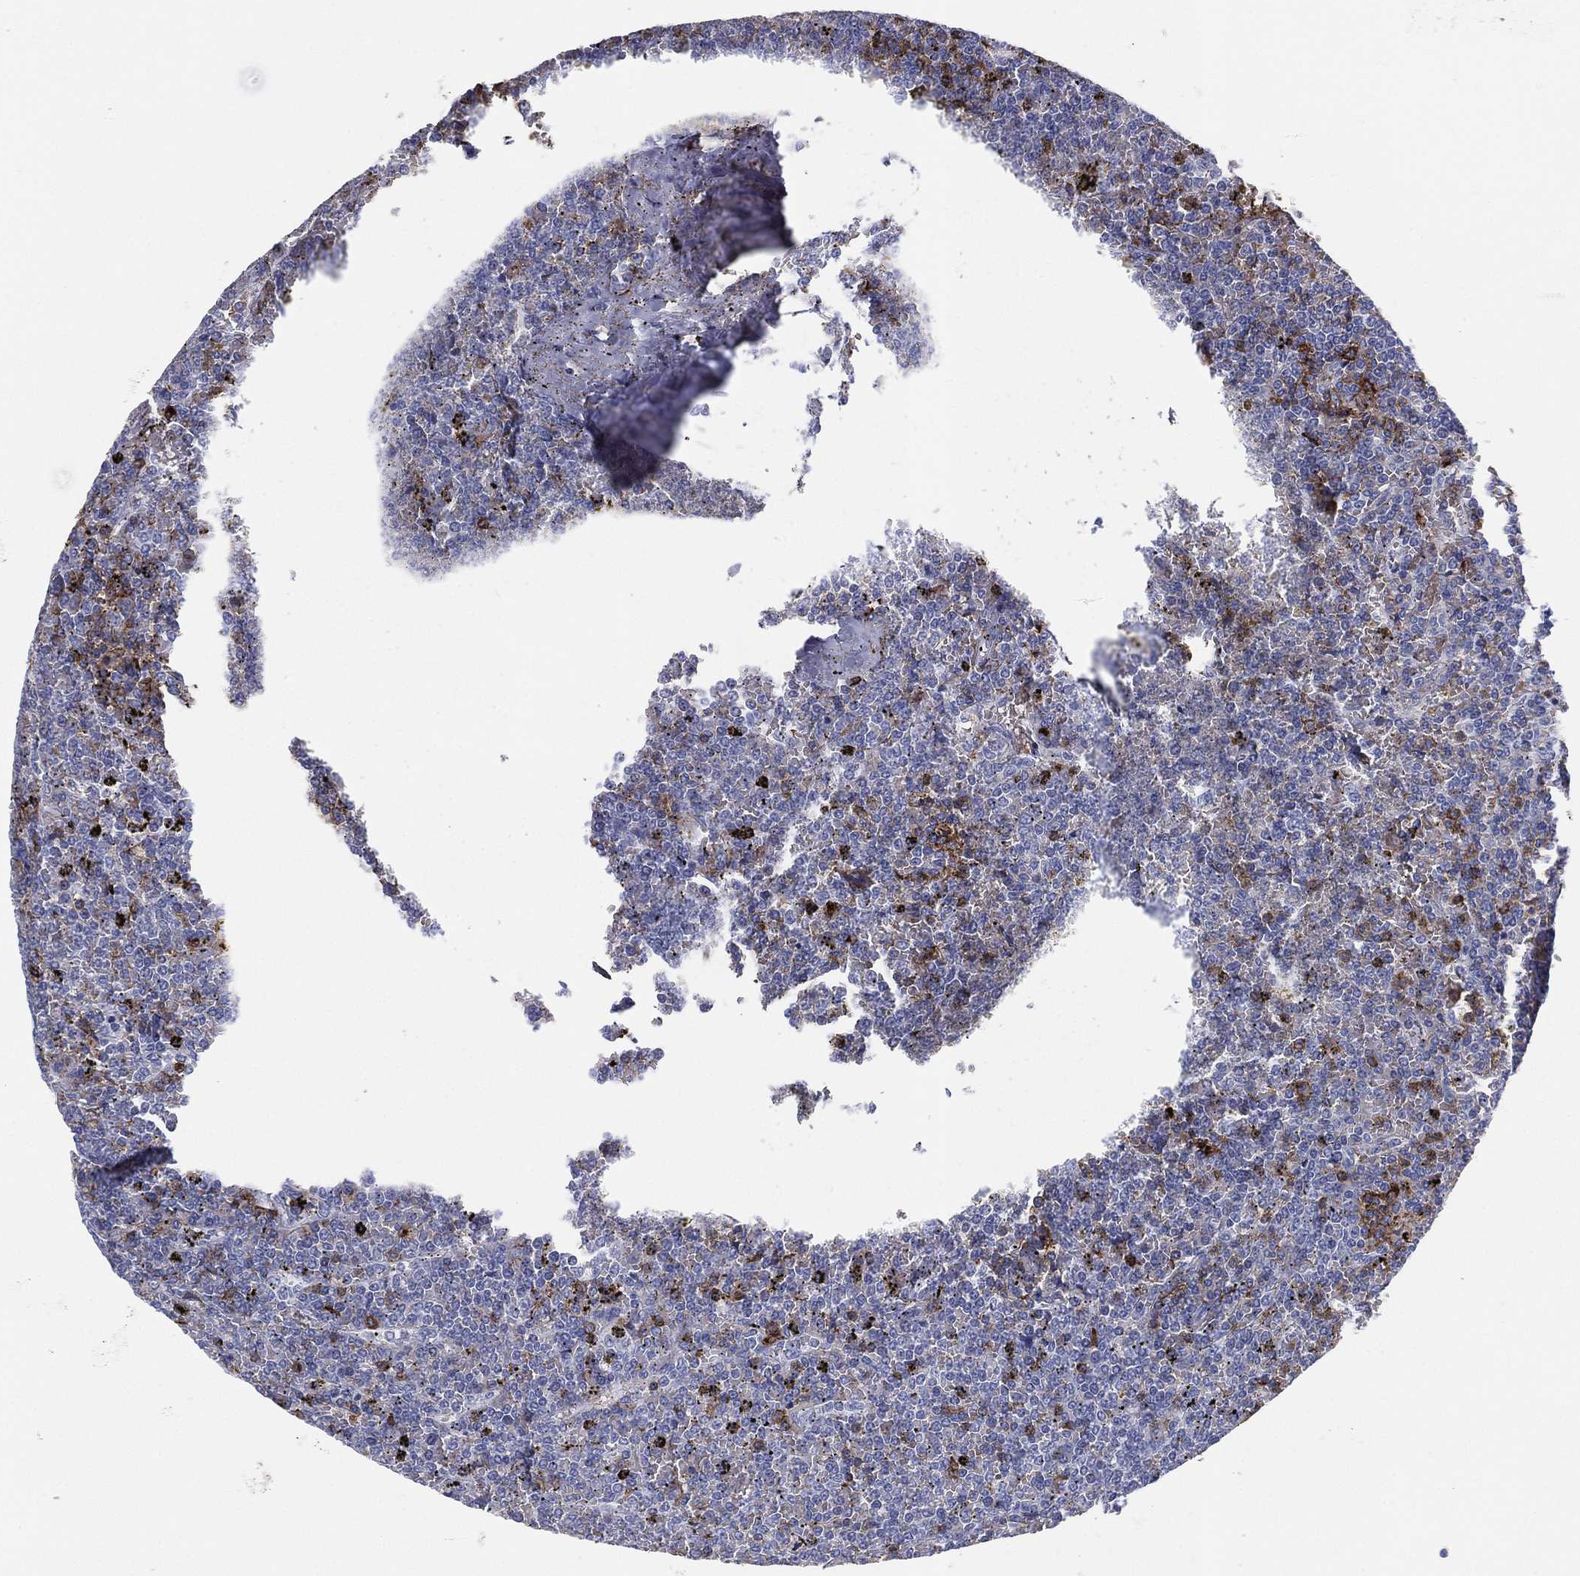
{"staining": {"intensity": "negative", "quantity": "none", "location": "none"}, "tissue": "lymphoma", "cell_type": "Tumor cells", "image_type": "cancer", "snomed": [{"axis": "morphology", "description": "Malignant lymphoma, non-Hodgkin's type, Low grade"}, {"axis": "topography", "description": "Spleen"}], "caption": "Protein analysis of low-grade malignant lymphoma, non-Hodgkin's type reveals no significant positivity in tumor cells.", "gene": "SELPLG", "patient": {"sex": "female", "age": 19}}